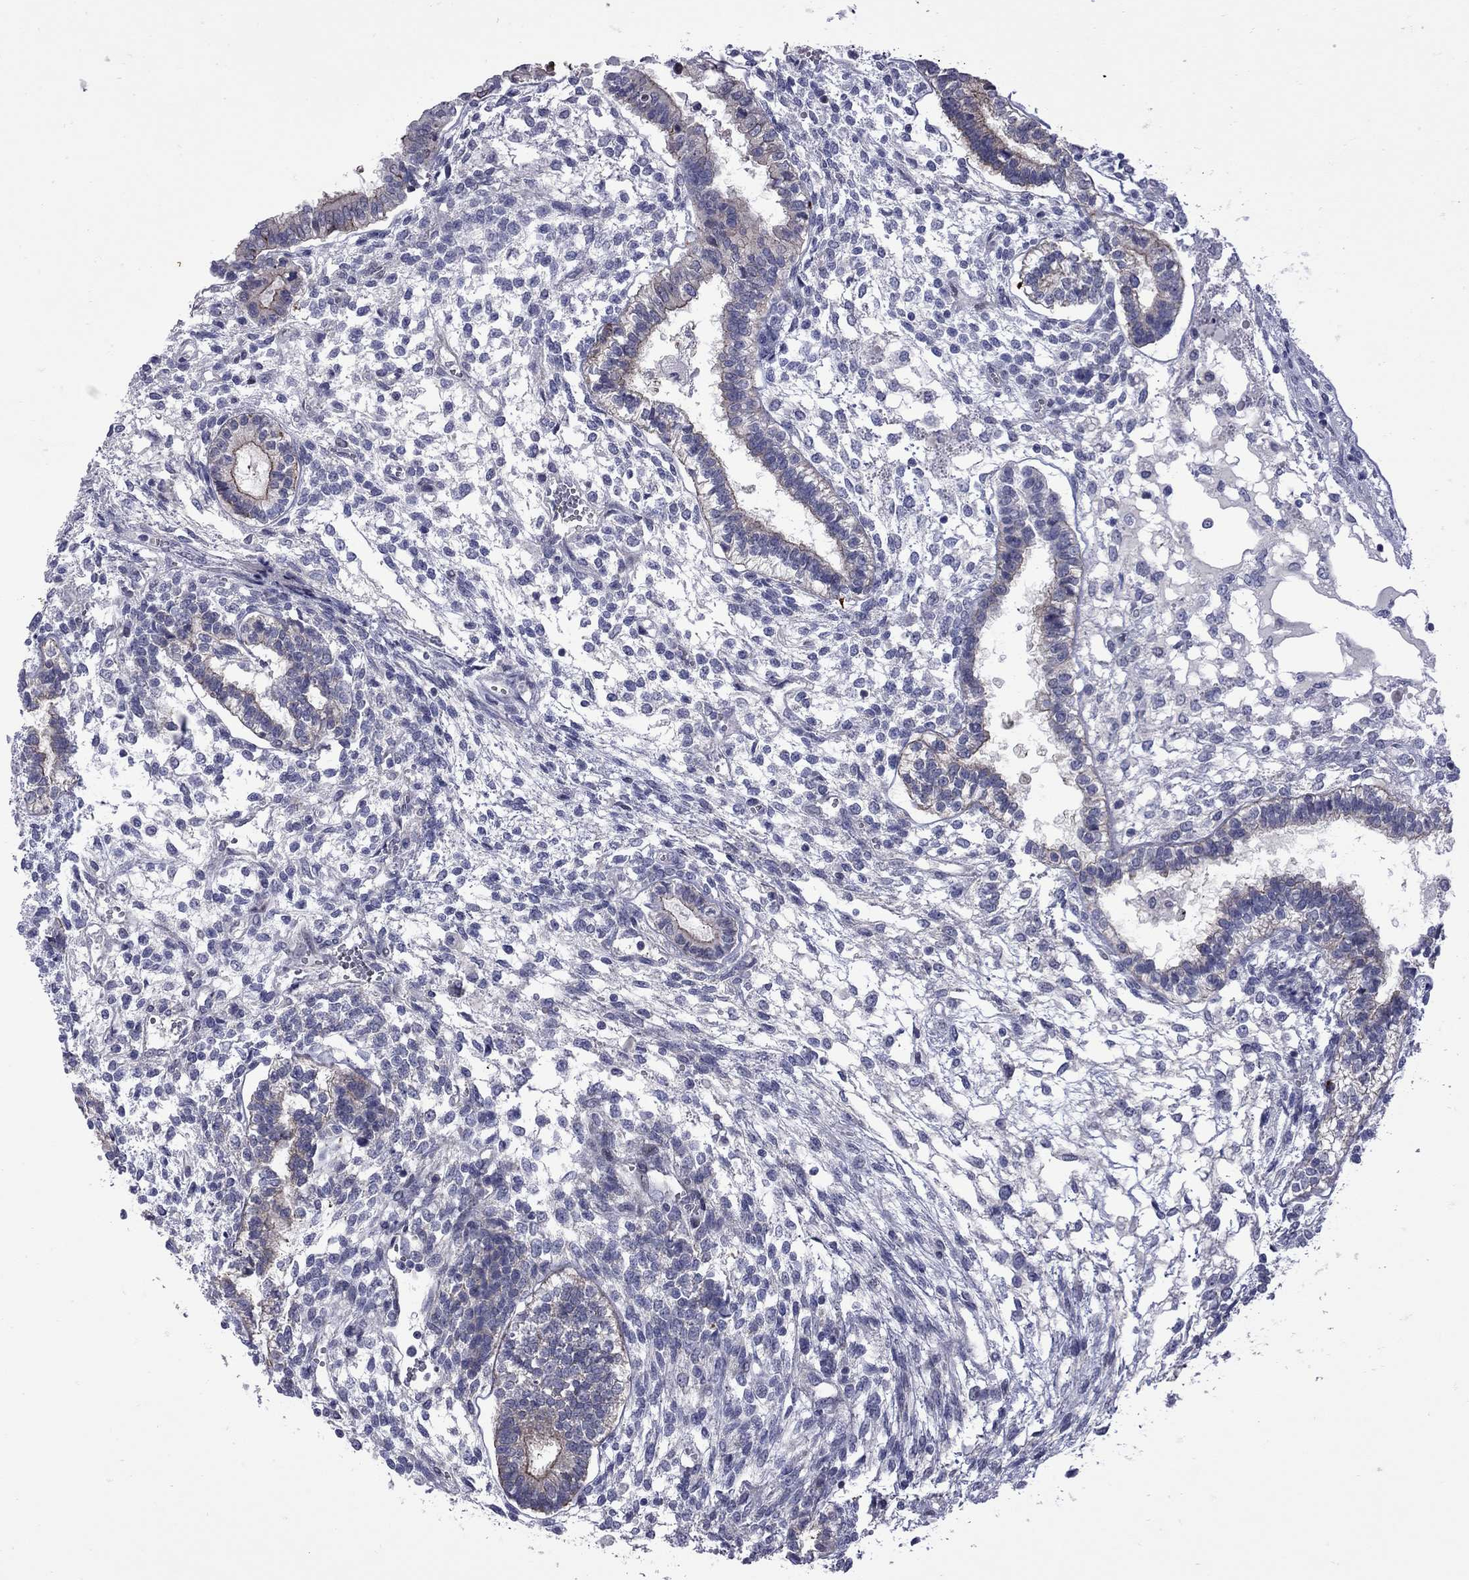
{"staining": {"intensity": "strong", "quantity": "<25%", "location": "cytoplasmic/membranous"}, "tissue": "testis cancer", "cell_type": "Tumor cells", "image_type": "cancer", "snomed": [{"axis": "morphology", "description": "Carcinoma, Embryonal, NOS"}, {"axis": "topography", "description": "Testis"}], "caption": "This image shows testis embryonal carcinoma stained with immunohistochemistry (IHC) to label a protein in brown. The cytoplasmic/membranous of tumor cells show strong positivity for the protein. Nuclei are counter-stained blue.", "gene": "NRARP", "patient": {"sex": "male", "age": 37}}